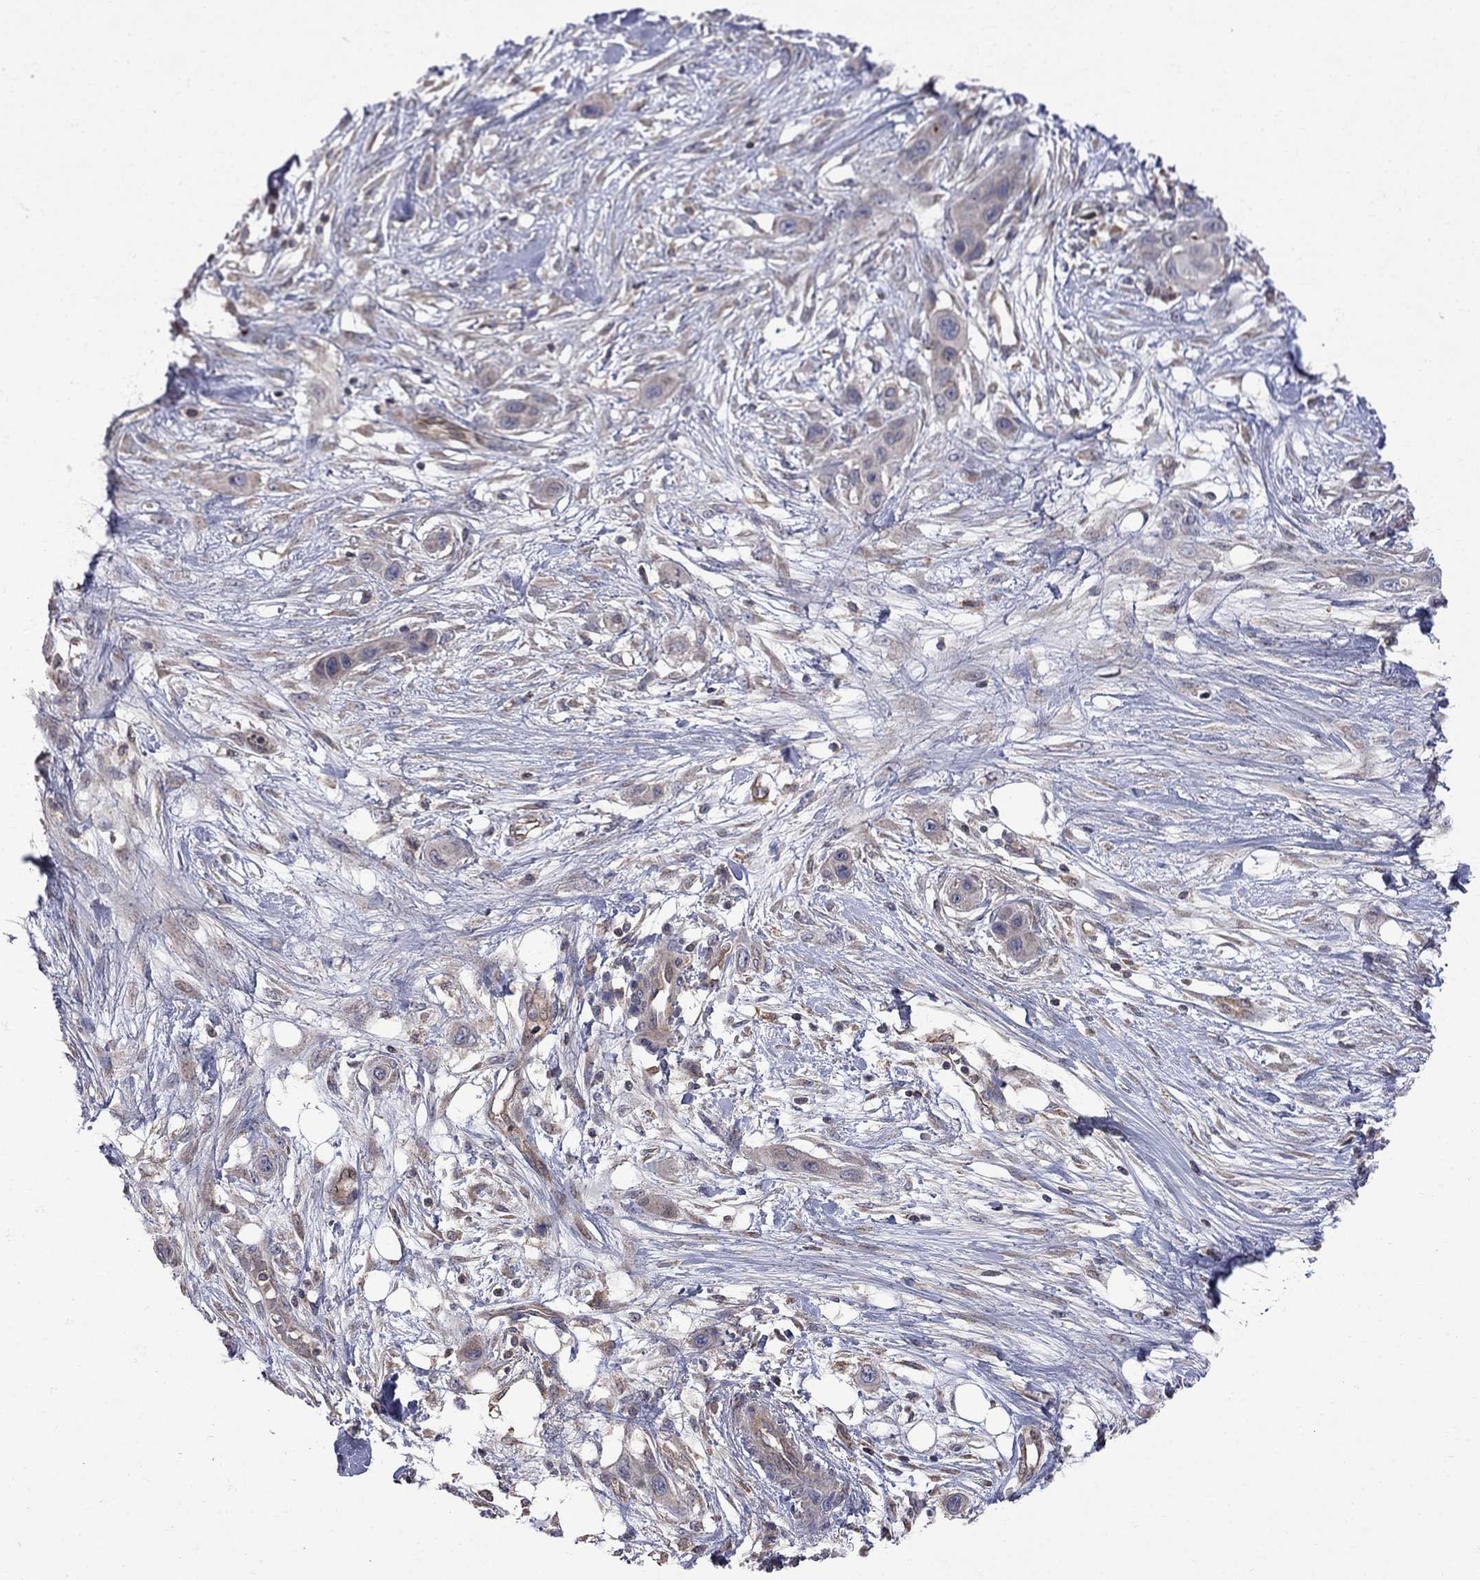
{"staining": {"intensity": "negative", "quantity": "none", "location": "none"}, "tissue": "skin cancer", "cell_type": "Tumor cells", "image_type": "cancer", "snomed": [{"axis": "morphology", "description": "Squamous cell carcinoma, NOS"}, {"axis": "topography", "description": "Skin"}], "caption": "This is an IHC histopathology image of human skin squamous cell carcinoma. There is no expression in tumor cells.", "gene": "ABI3", "patient": {"sex": "male", "age": 79}}